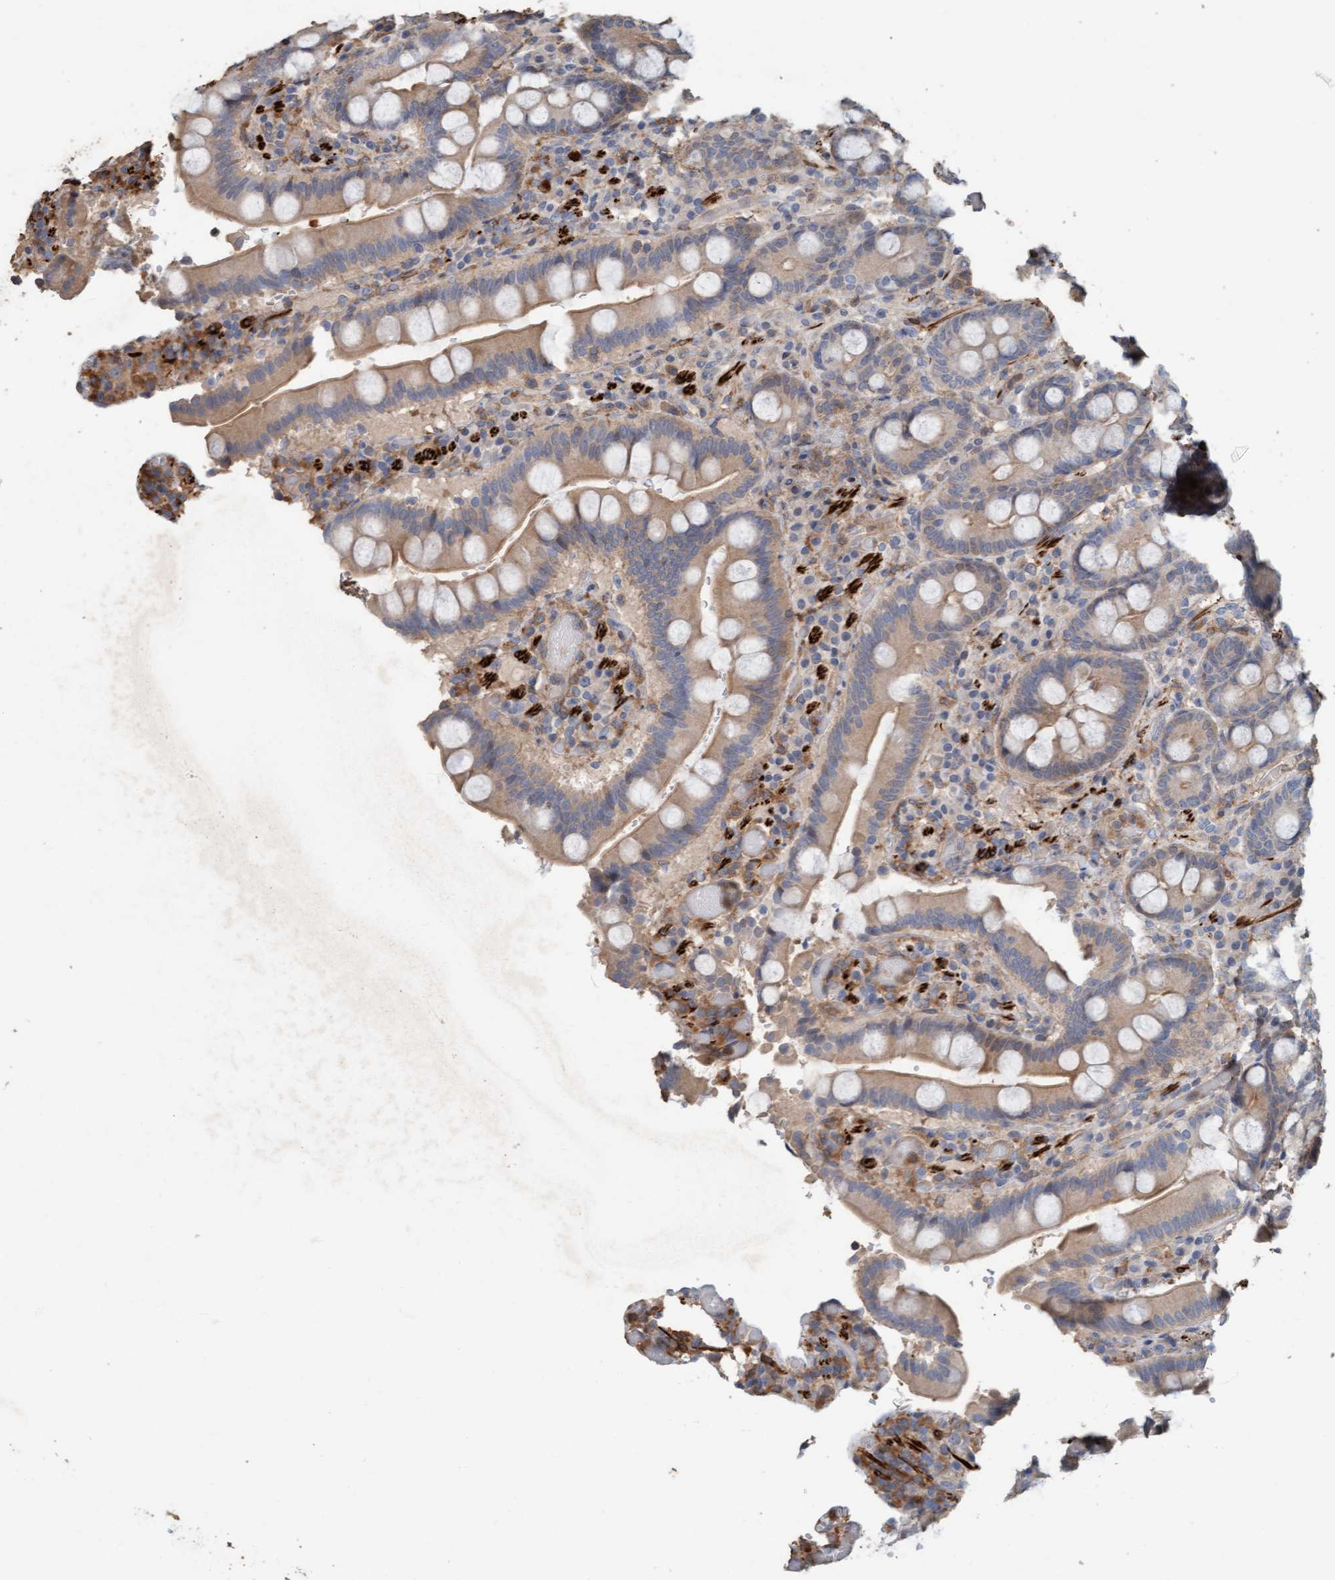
{"staining": {"intensity": "moderate", "quantity": "25%-75%", "location": "cytoplasmic/membranous"}, "tissue": "duodenum", "cell_type": "Glandular cells", "image_type": "normal", "snomed": [{"axis": "morphology", "description": "Normal tissue, NOS"}, {"axis": "topography", "description": "Small intestine, NOS"}], "caption": "Protein expression analysis of benign human duodenum reveals moderate cytoplasmic/membranous staining in about 25%-75% of glandular cells. (brown staining indicates protein expression, while blue staining denotes nuclei).", "gene": "LONRF1", "patient": {"sex": "female", "age": 71}}